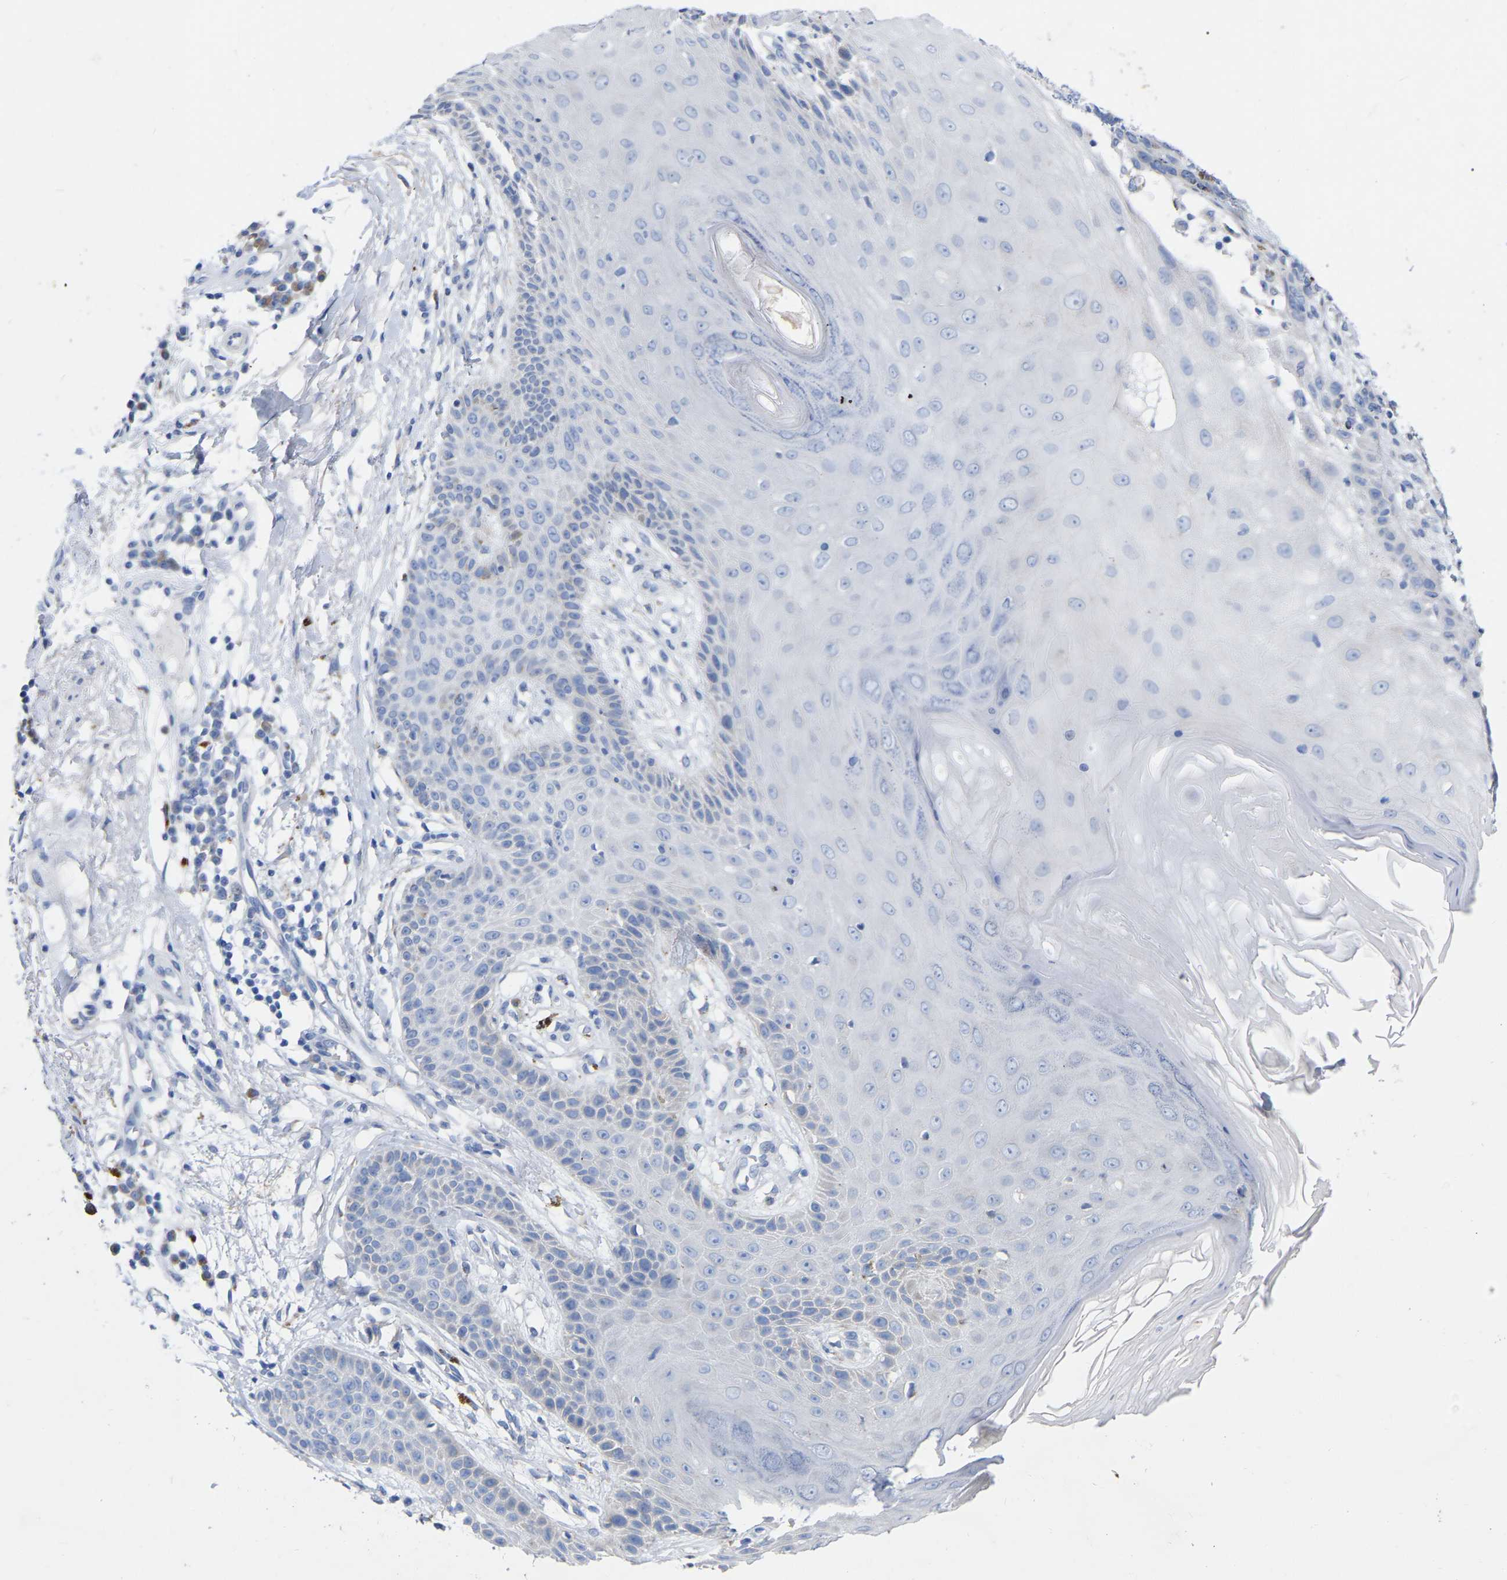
{"staining": {"intensity": "negative", "quantity": "none", "location": "none"}, "tissue": "skin cancer", "cell_type": "Tumor cells", "image_type": "cancer", "snomed": [{"axis": "morphology", "description": "Normal tissue, NOS"}, {"axis": "morphology", "description": "Basal cell carcinoma"}, {"axis": "topography", "description": "Skin"}], "caption": "IHC image of skin basal cell carcinoma stained for a protein (brown), which exhibits no expression in tumor cells. (Stains: DAB immunohistochemistry with hematoxylin counter stain, Microscopy: brightfield microscopy at high magnification).", "gene": "STRIP2", "patient": {"sex": "male", "age": 79}}